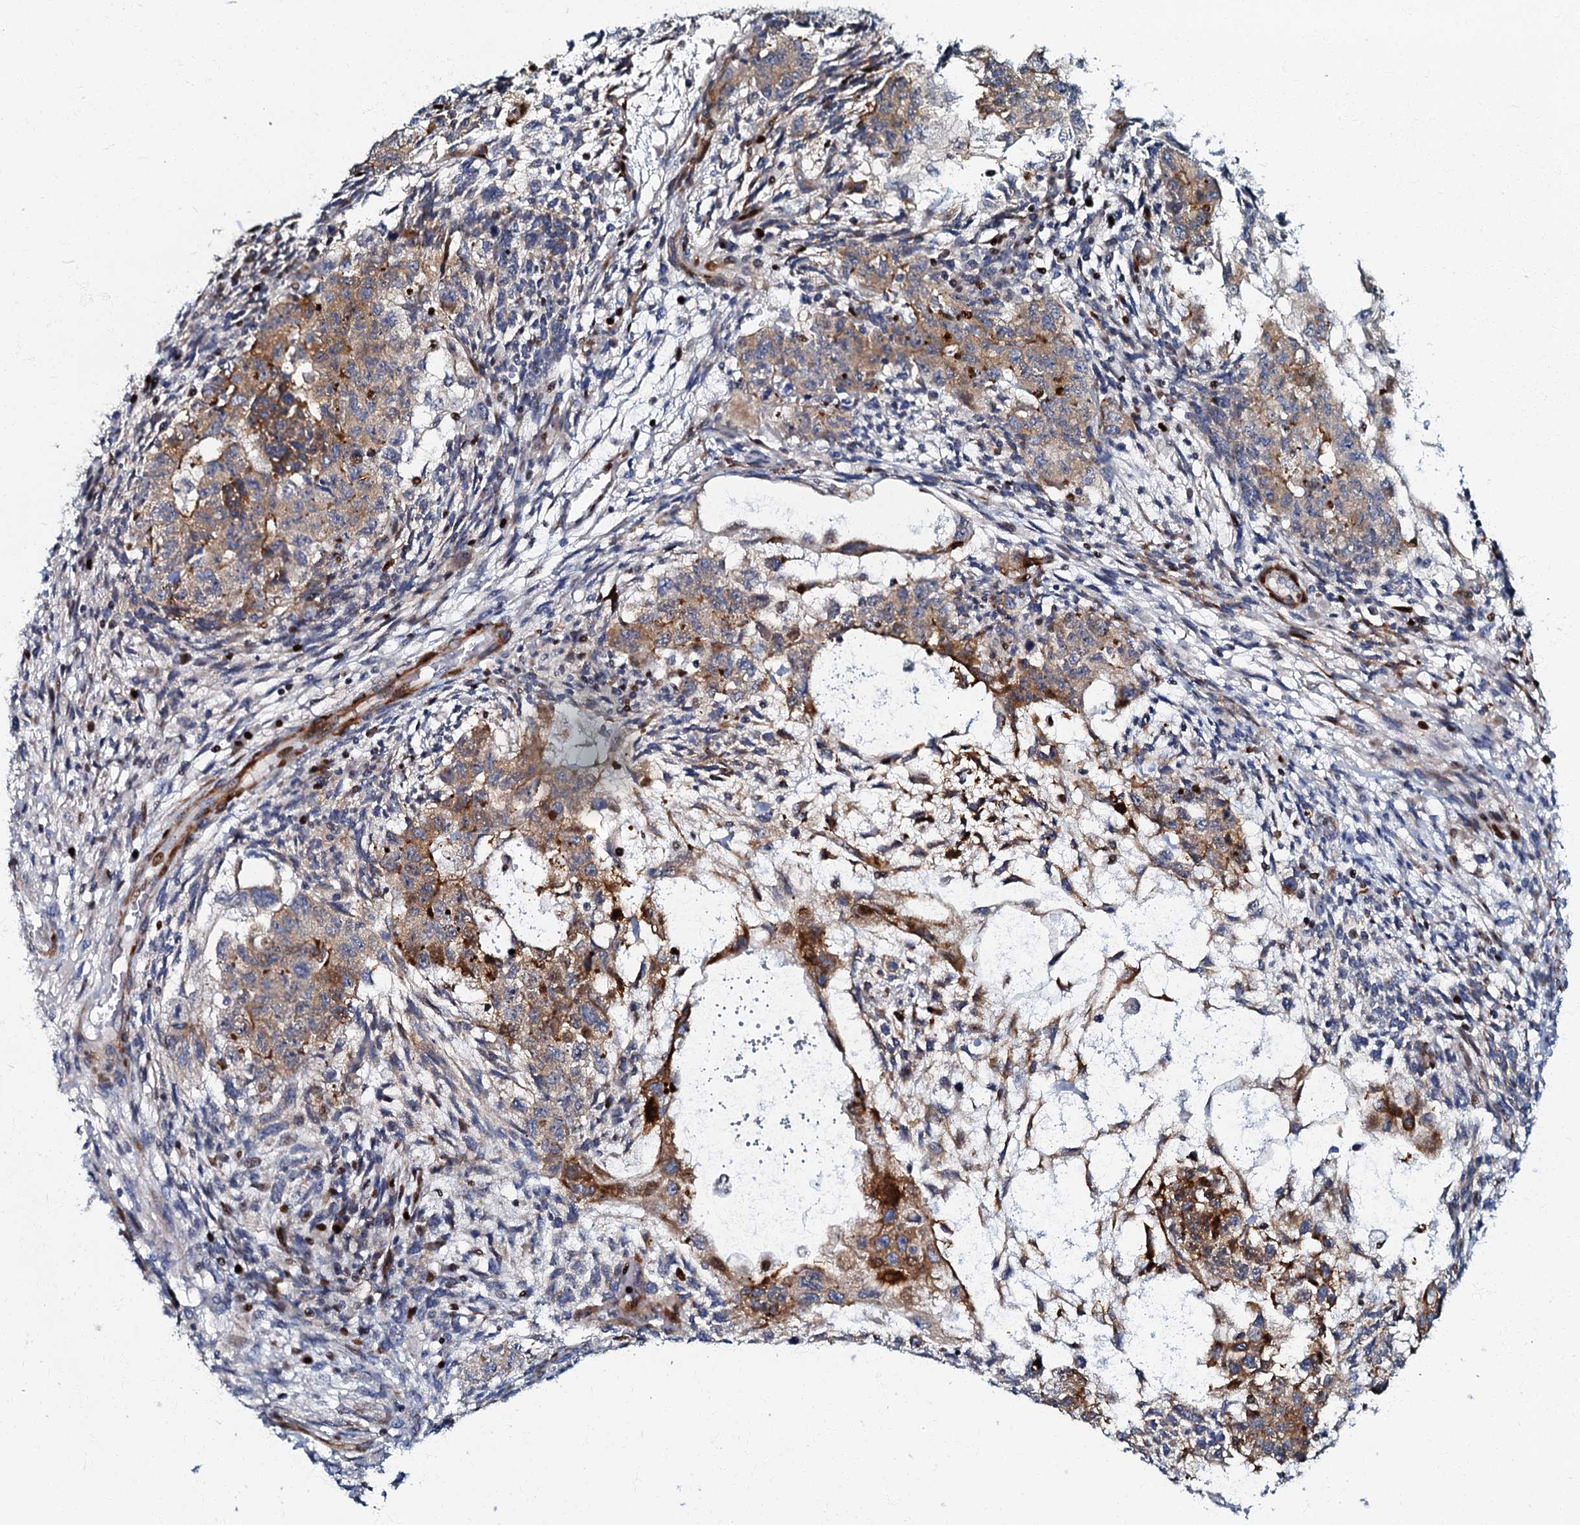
{"staining": {"intensity": "moderate", "quantity": ">75%", "location": "cytoplasmic/membranous"}, "tissue": "testis cancer", "cell_type": "Tumor cells", "image_type": "cancer", "snomed": [{"axis": "morphology", "description": "Normal tissue, NOS"}, {"axis": "morphology", "description": "Carcinoma, Embryonal, NOS"}, {"axis": "topography", "description": "Testis"}], "caption": "Tumor cells exhibit medium levels of moderate cytoplasmic/membranous positivity in about >75% of cells in testis cancer (embryonal carcinoma).", "gene": "MFSD5", "patient": {"sex": "male", "age": 36}}